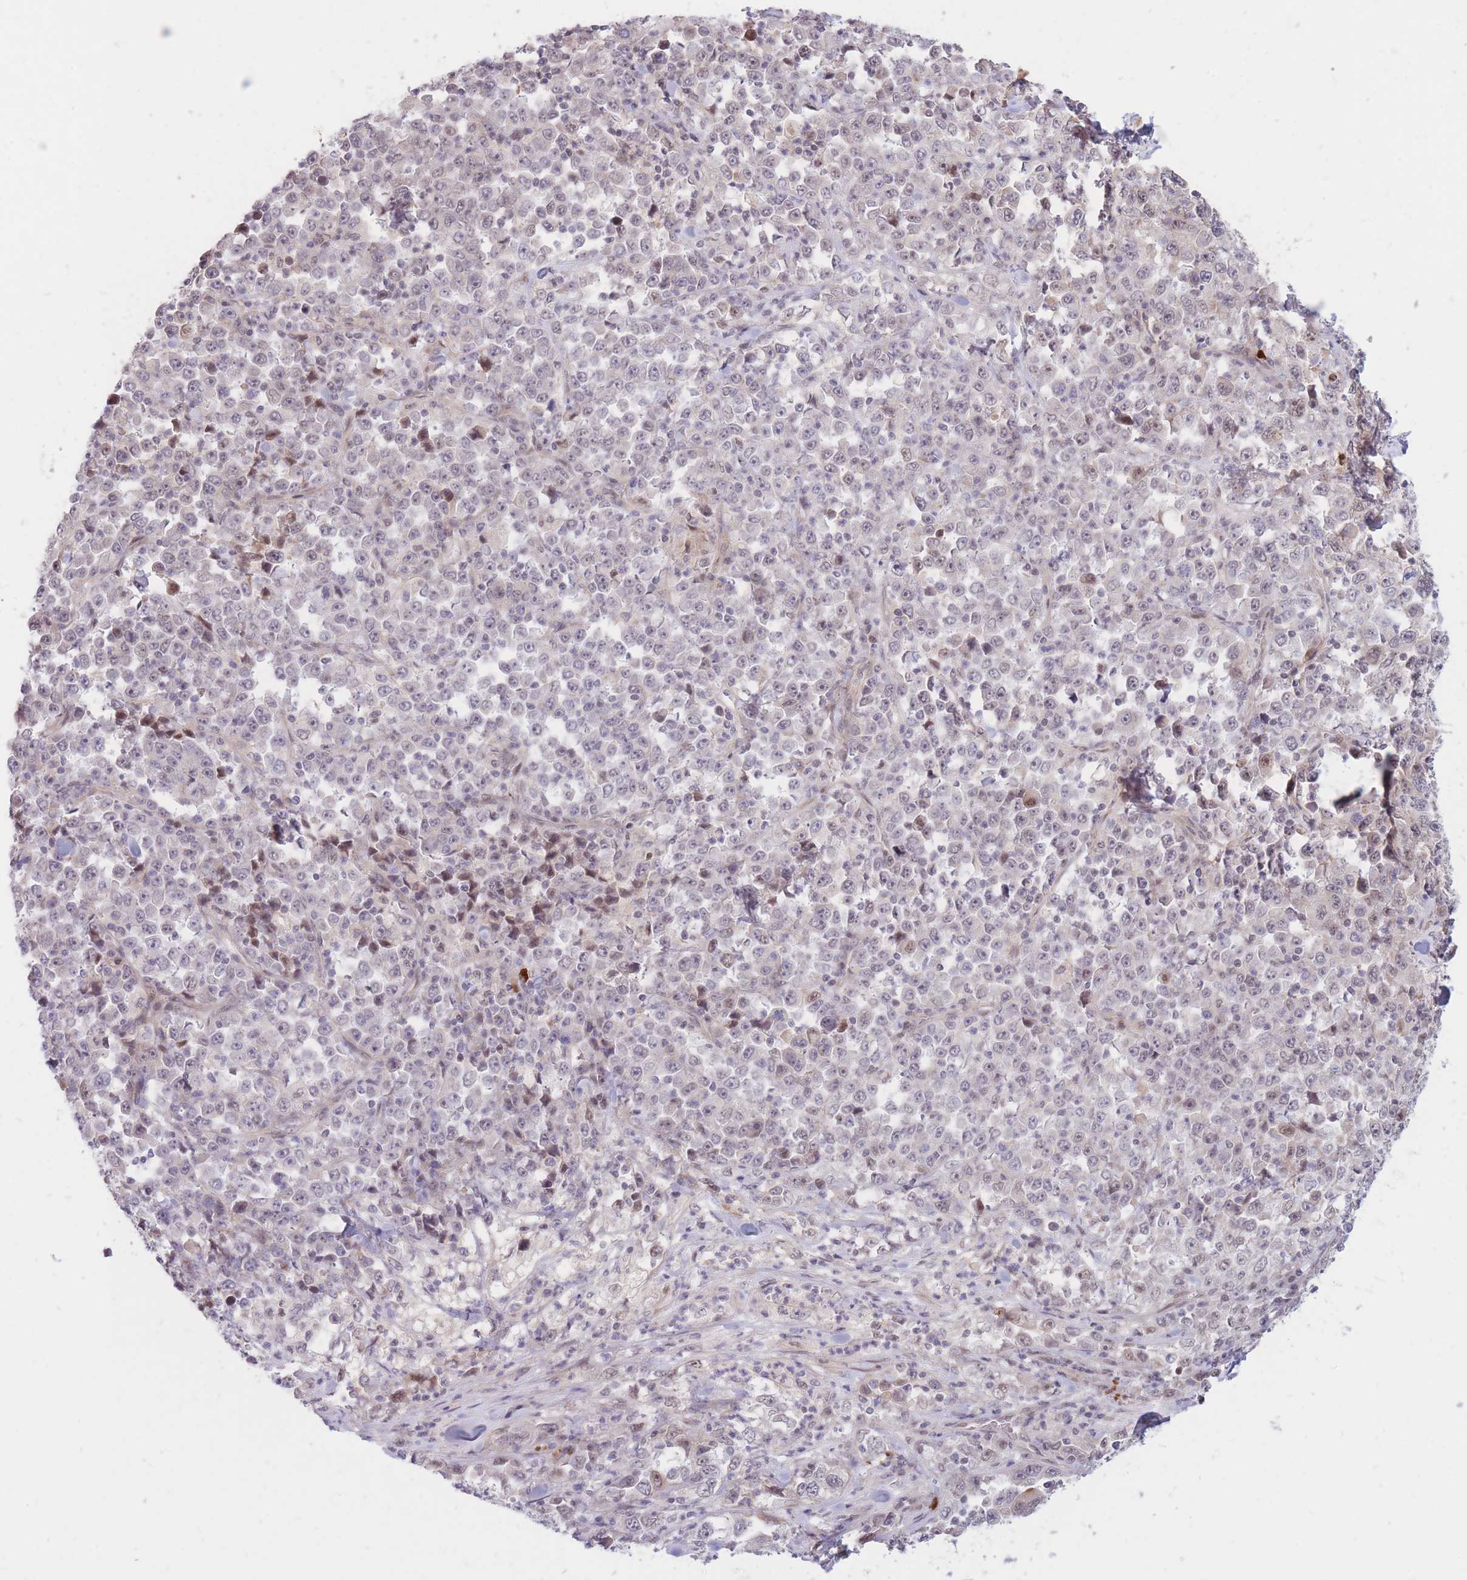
{"staining": {"intensity": "weak", "quantity": "25%-75%", "location": "nuclear"}, "tissue": "stomach cancer", "cell_type": "Tumor cells", "image_type": "cancer", "snomed": [{"axis": "morphology", "description": "Normal tissue, NOS"}, {"axis": "morphology", "description": "Adenocarcinoma, NOS"}, {"axis": "topography", "description": "Stomach, upper"}, {"axis": "topography", "description": "Stomach"}], "caption": "This is a micrograph of IHC staining of stomach cancer (adenocarcinoma), which shows weak expression in the nuclear of tumor cells.", "gene": "ERICH6B", "patient": {"sex": "male", "age": 59}}